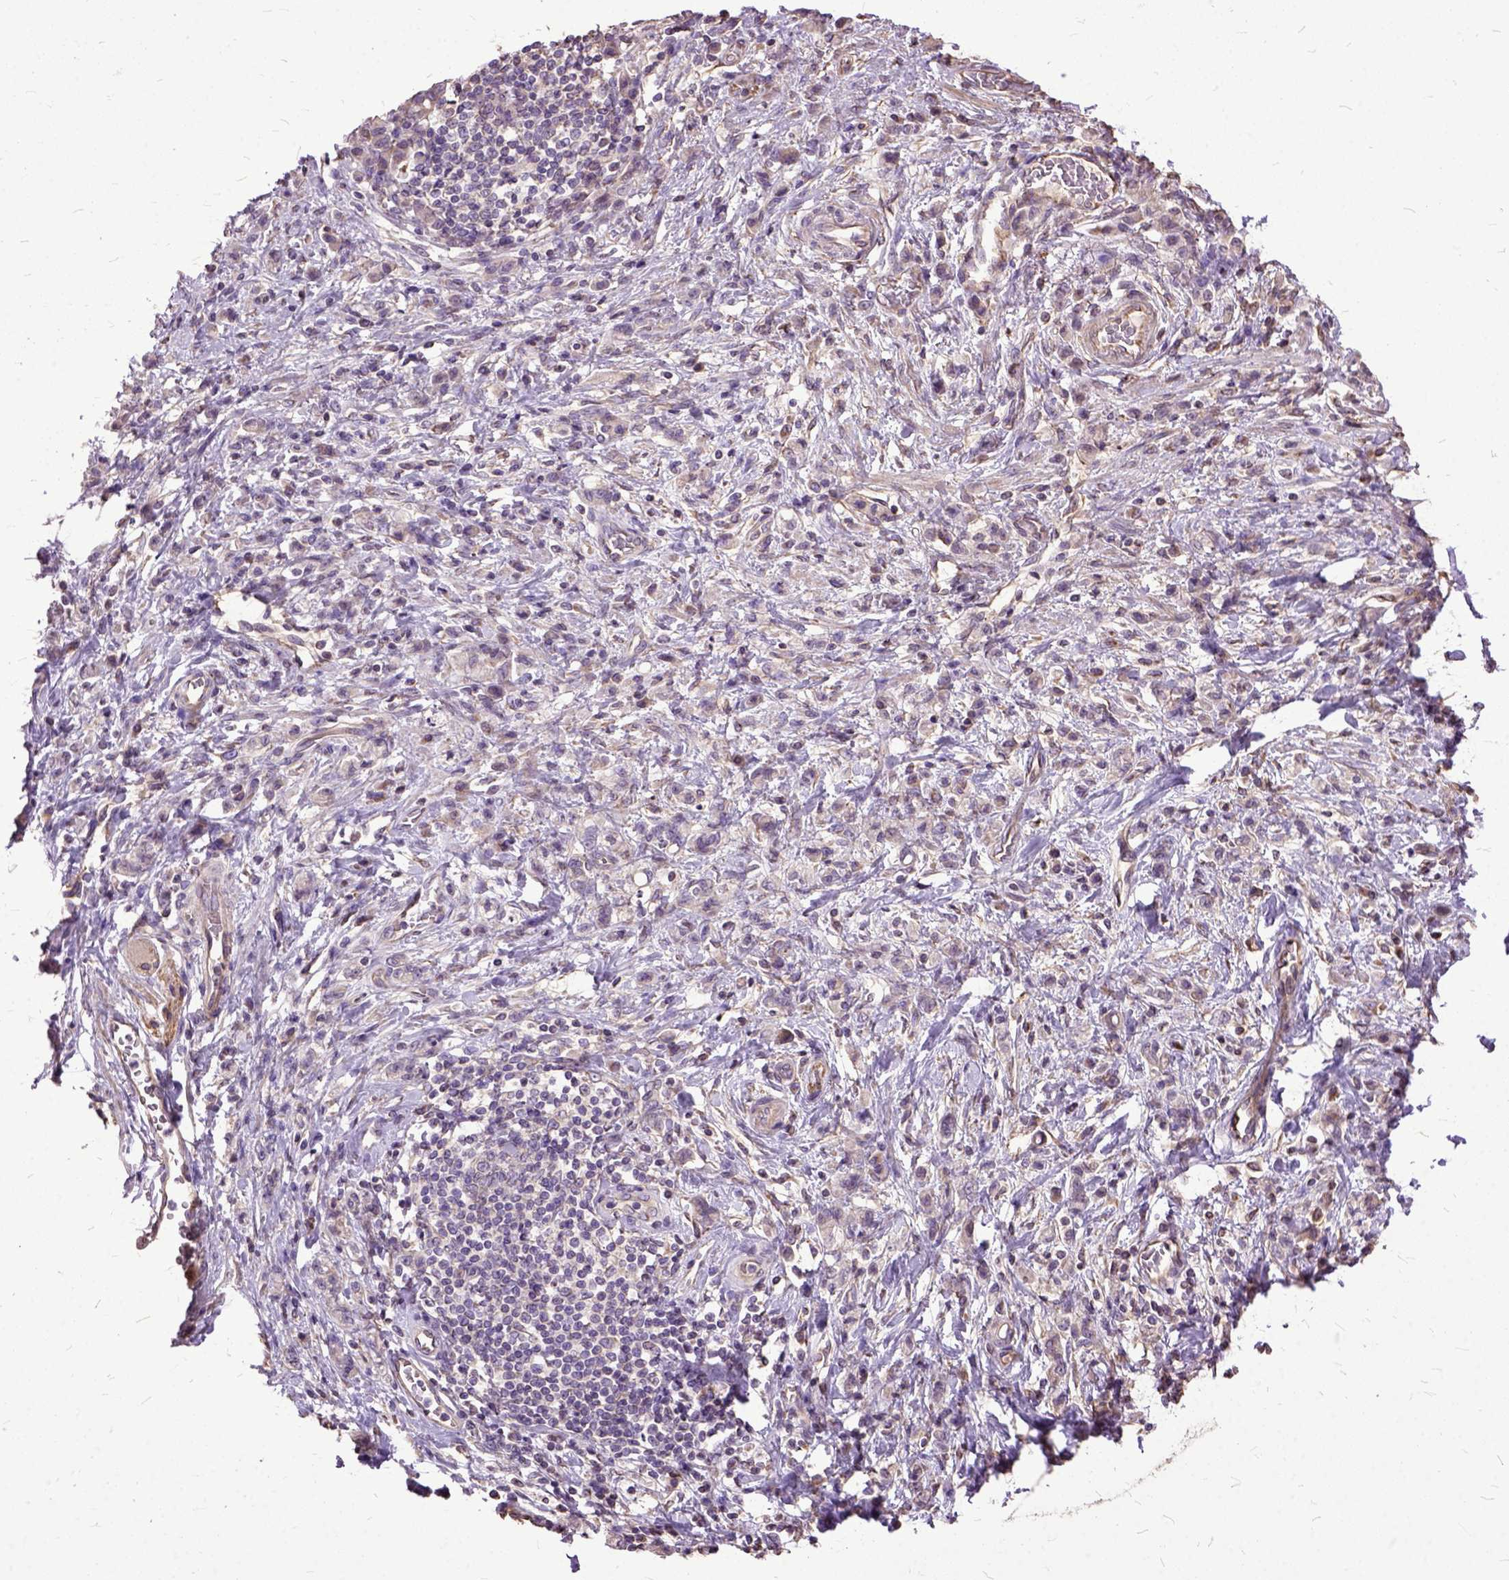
{"staining": {"intensity": "negative", "quantity": "none", "location": "none"}, "tissue": "stomach cancer", "cell_type": "Tumor cells", "image_type": "cancer", "snomed": [{"axis": "morphology", "description": "Adenocarcinoma, NOS"}, {"axis": "topography", "description": "Stomach"}], "caption": "This is an immunohistochemistry (IHC) micrograph of human stomach cancer. There is no staining in tumor cells.", "gene": "AREG", "patient": {"sex": "male", "age": 77}}